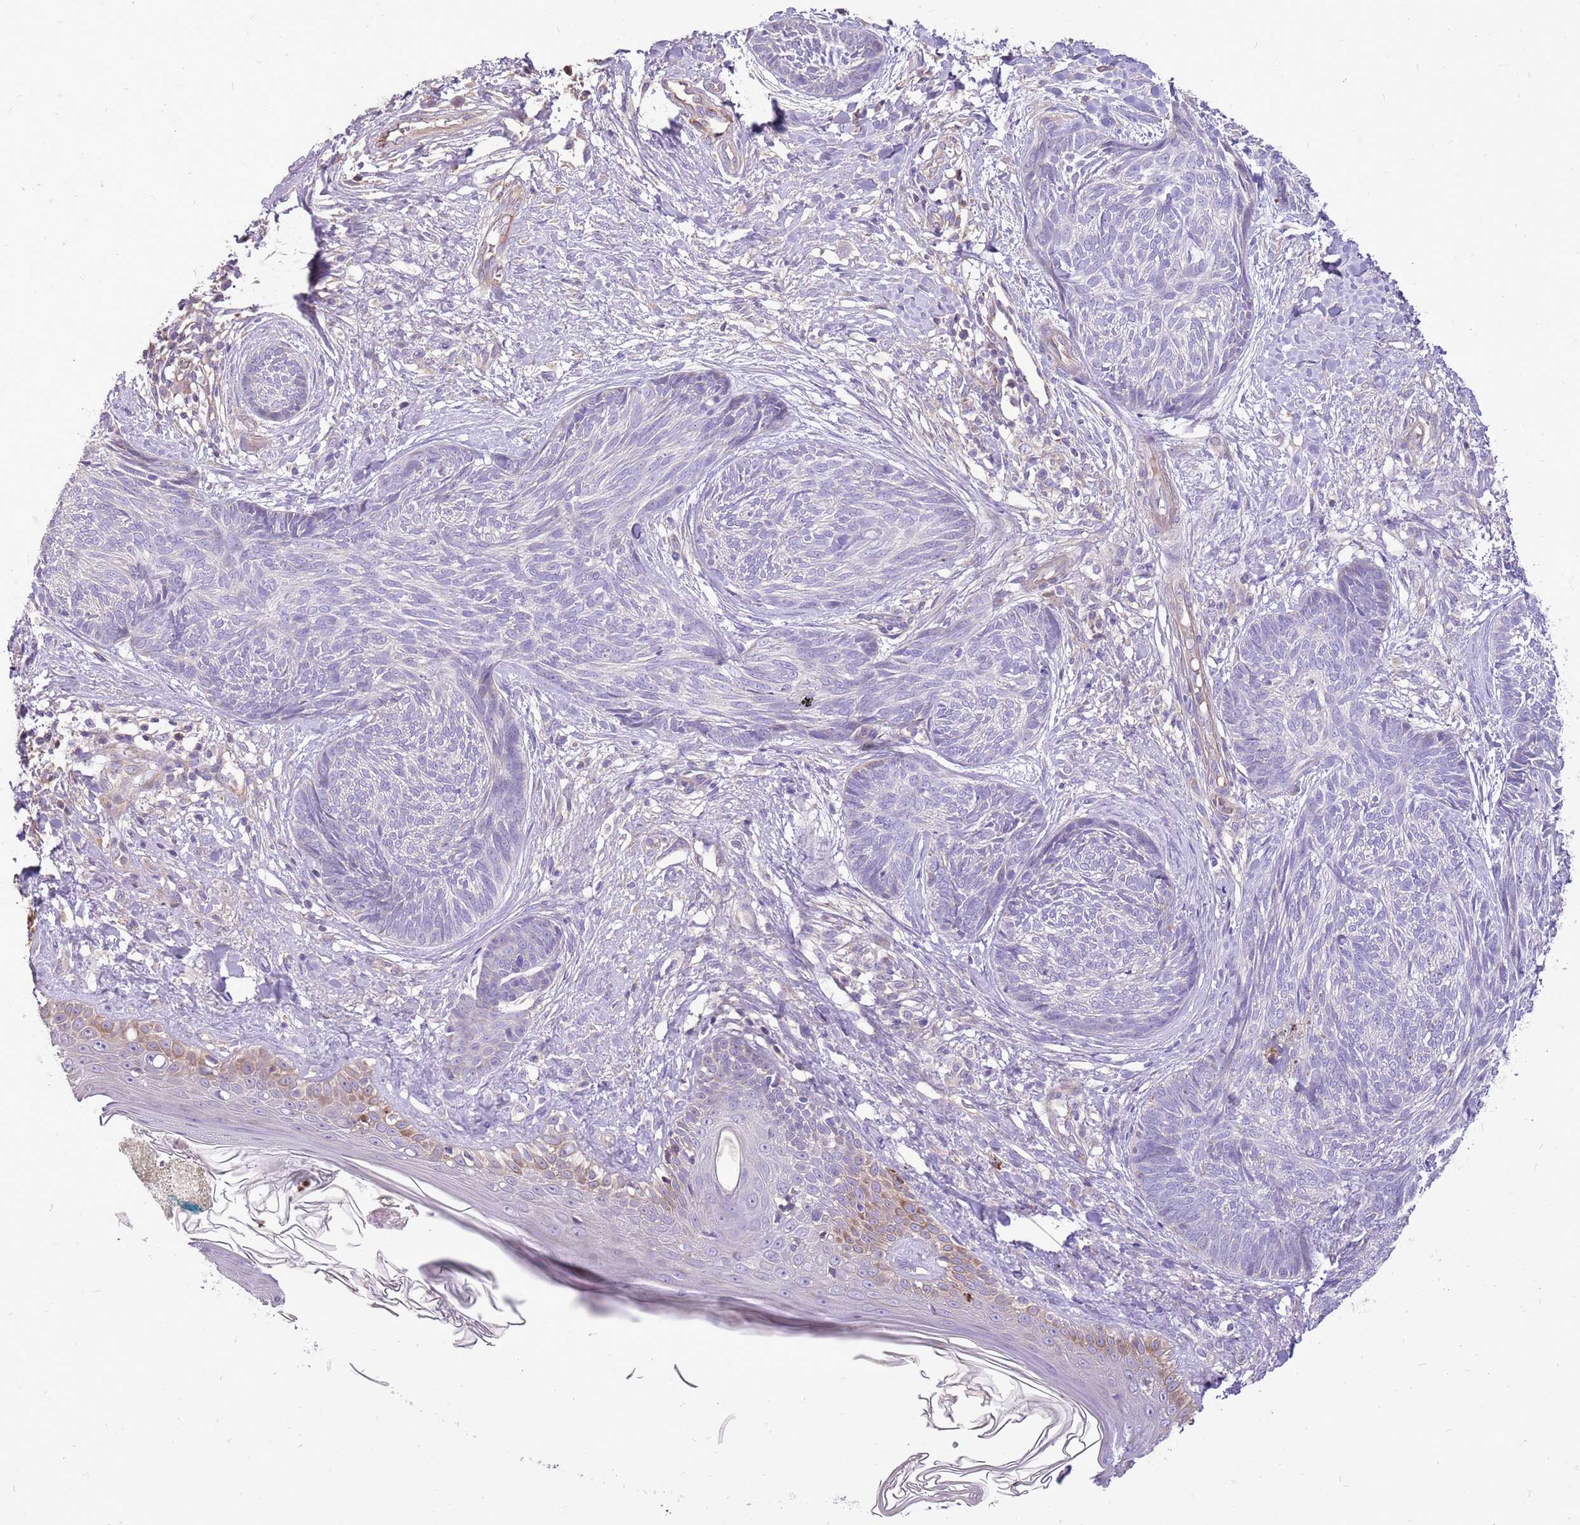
{"staining": {"intensity": "negative", "quantity": "none", "location": "none"}, "tissue": "skin cancer", "cell_type": "Tumor cells", "image_type": "cancer", "snomed": [{"axis": "morphology", "description": "Basal cell carcinoma"}, {"axis": "topography", "description": "Skin"}], "caption": "Skin cancer was stained to show a protein in brown. There is no significant expression in tumor cells.", "gene": "WASHC4", "patient": {"sex": "male", "age": 73}}